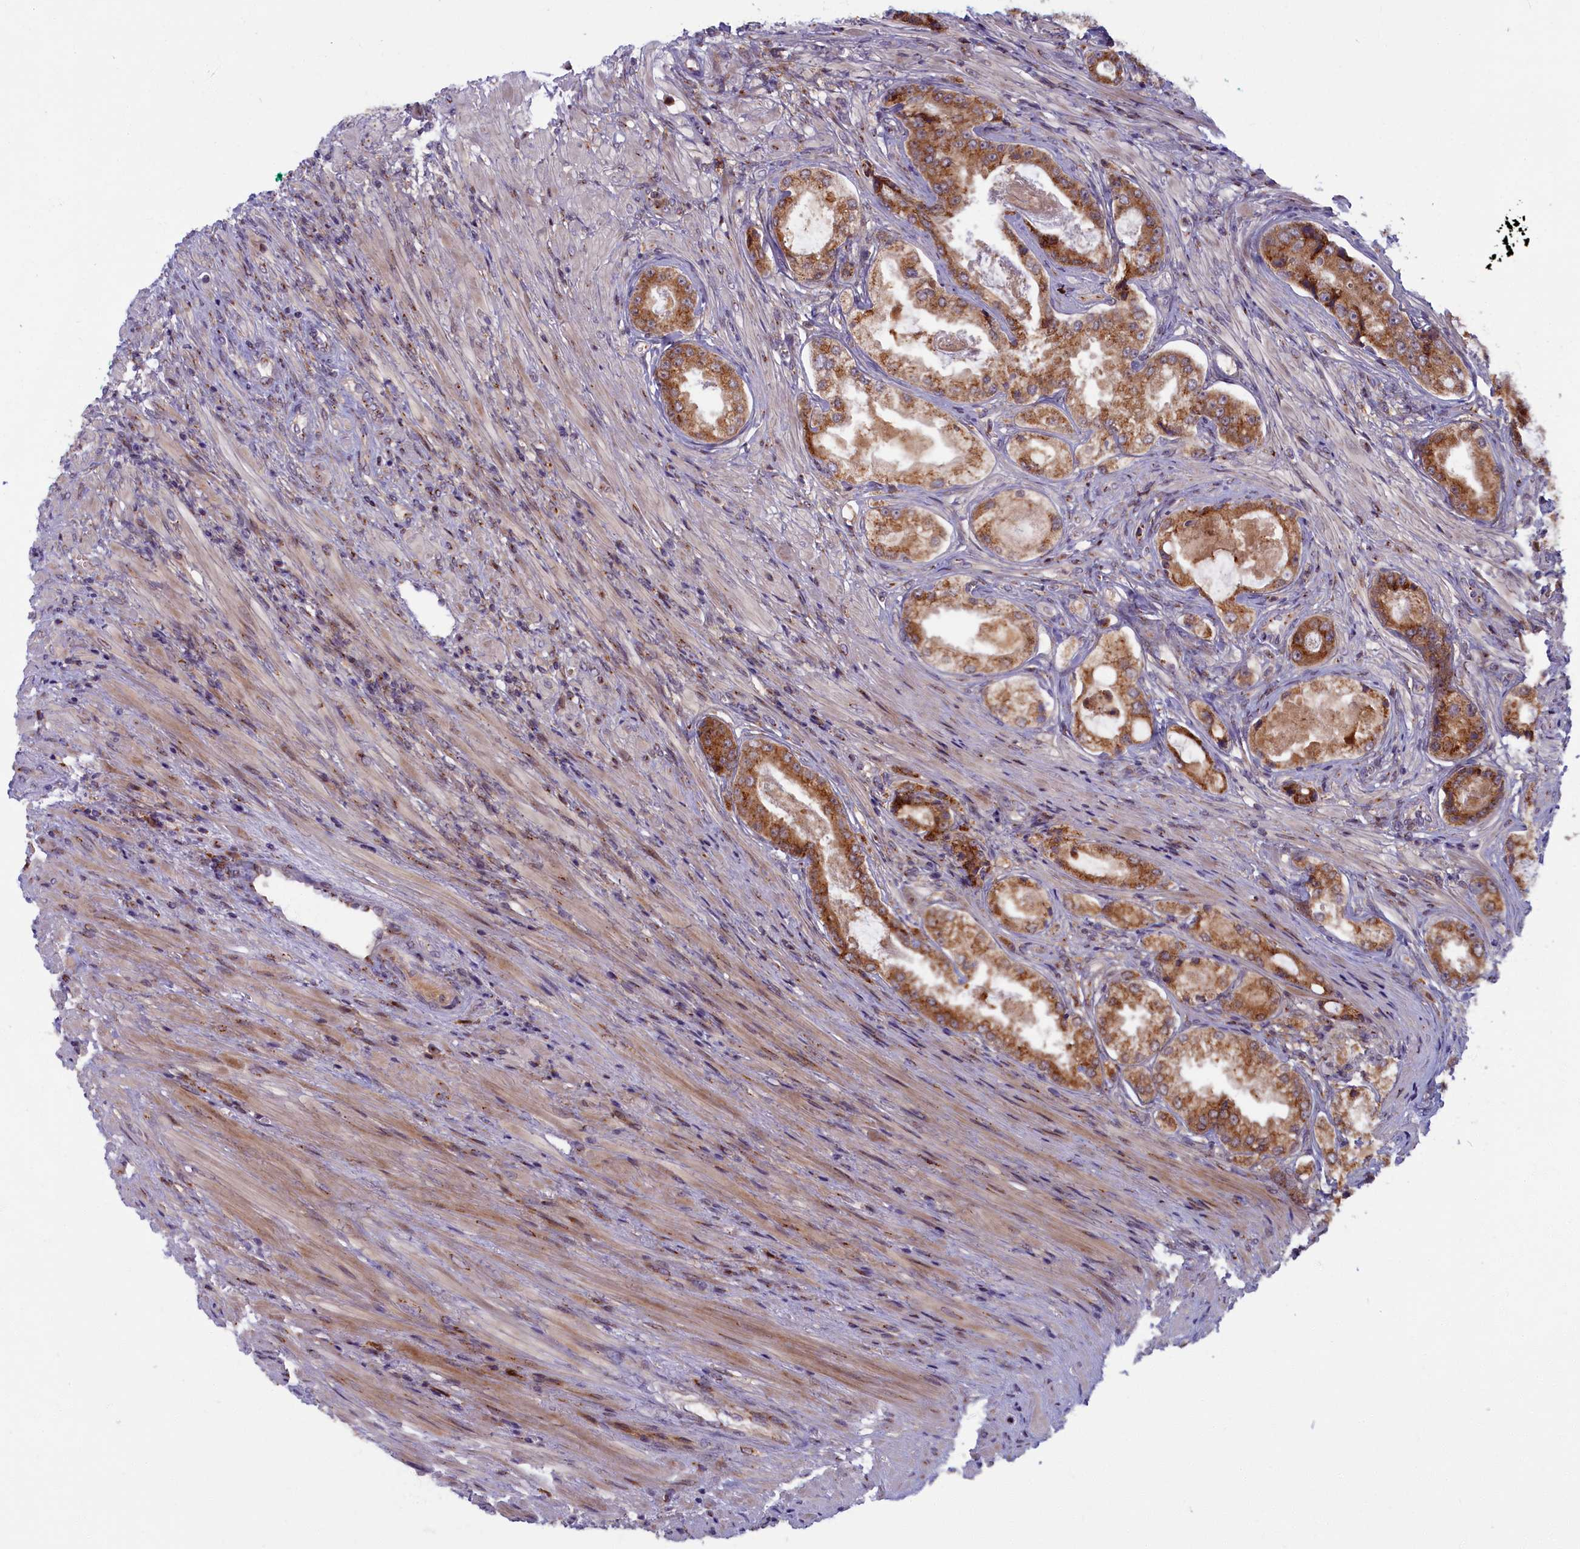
{"staining": {"intensity": "moderate", "quantity": ">75%", "location": "cytoplasmic/membranous"}, "tissue": "prostate cancer", "cell_type": "Tumor cells", "image_type": "cancer", "snomed": [{"axis": "morphology", "description": "Adenocarcinoma, Low grade"}, {"axis": "topography", "description": "Prostate"}], "caption": "Immunohistochemical staining of human prostate cancer (adenocarcinoma (low-grade)) reveals medium levels of moderate cytoplasmic/membranous protein staining in about >75% of tumor cells. Immunohistochemistry (ihc) stains the protein in brown and the nuclei are stained blue.", "gene": "BLVRB", "patient": {"sex": "male", "age": 68}}